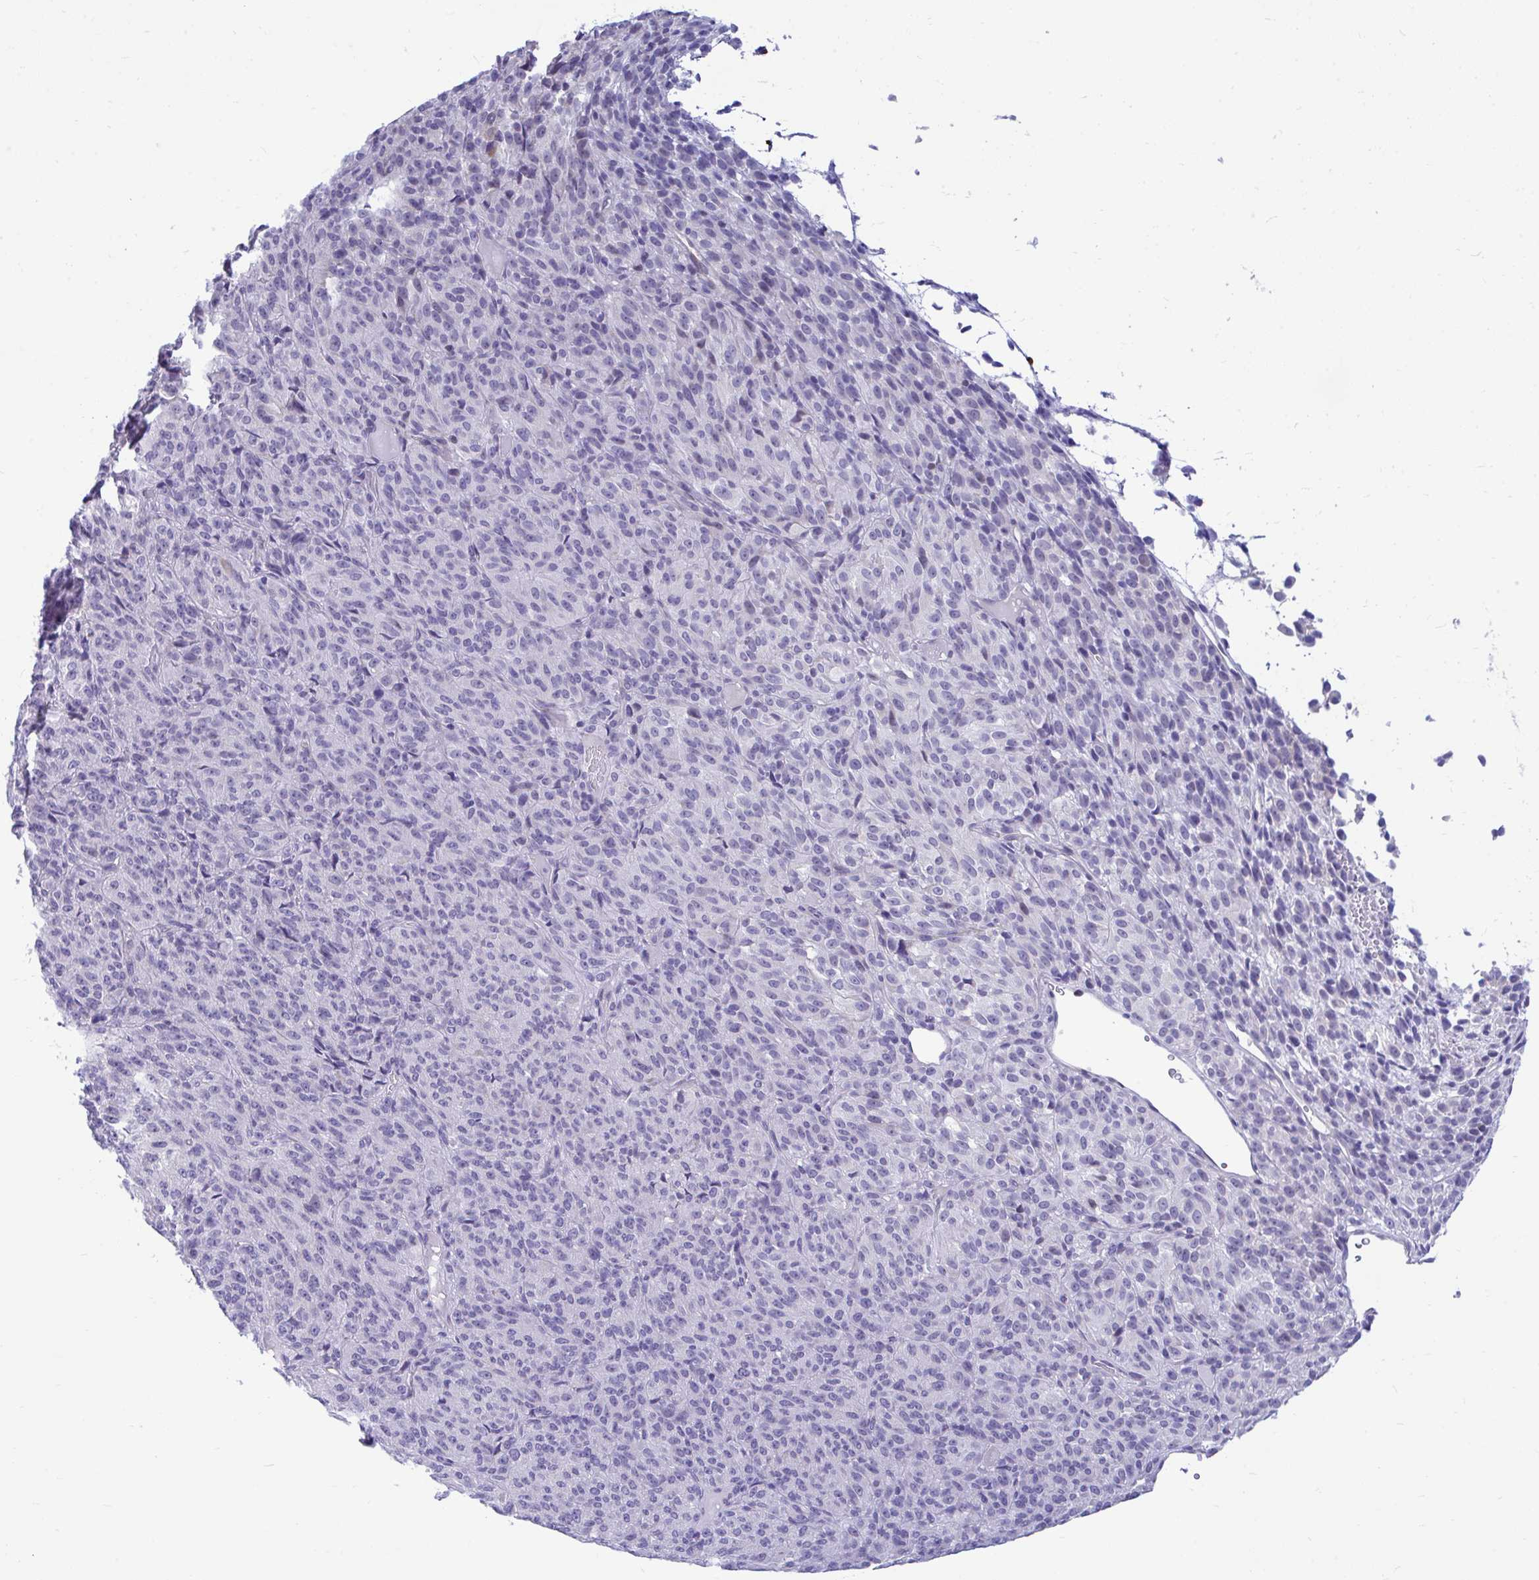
{"staining": {"intensity": "negative", "quantity": "none", "location": "none"}, "tissue": "melanoma", "cell_type": "Tumor cells", "image_type": "cancer", "snomed": [{"axis": "morphology", "description": "Malignant melanoma, Metastatic site"}, {"axis": "topography", "description": "Brain"}], "caption": "Malignant melanoma (metastatic site) was stained to show a protein in brown. There is no significant positivity in tumor cells. (Stains: DAB (3,3'-diaminobenzidine) immunohistochemistry with hematoxylin counter stain, Microscopy: brightfield microscopy at high magnification).", "gene": "SLC25A51", "patient": {"sex": "female", "age": 56}}